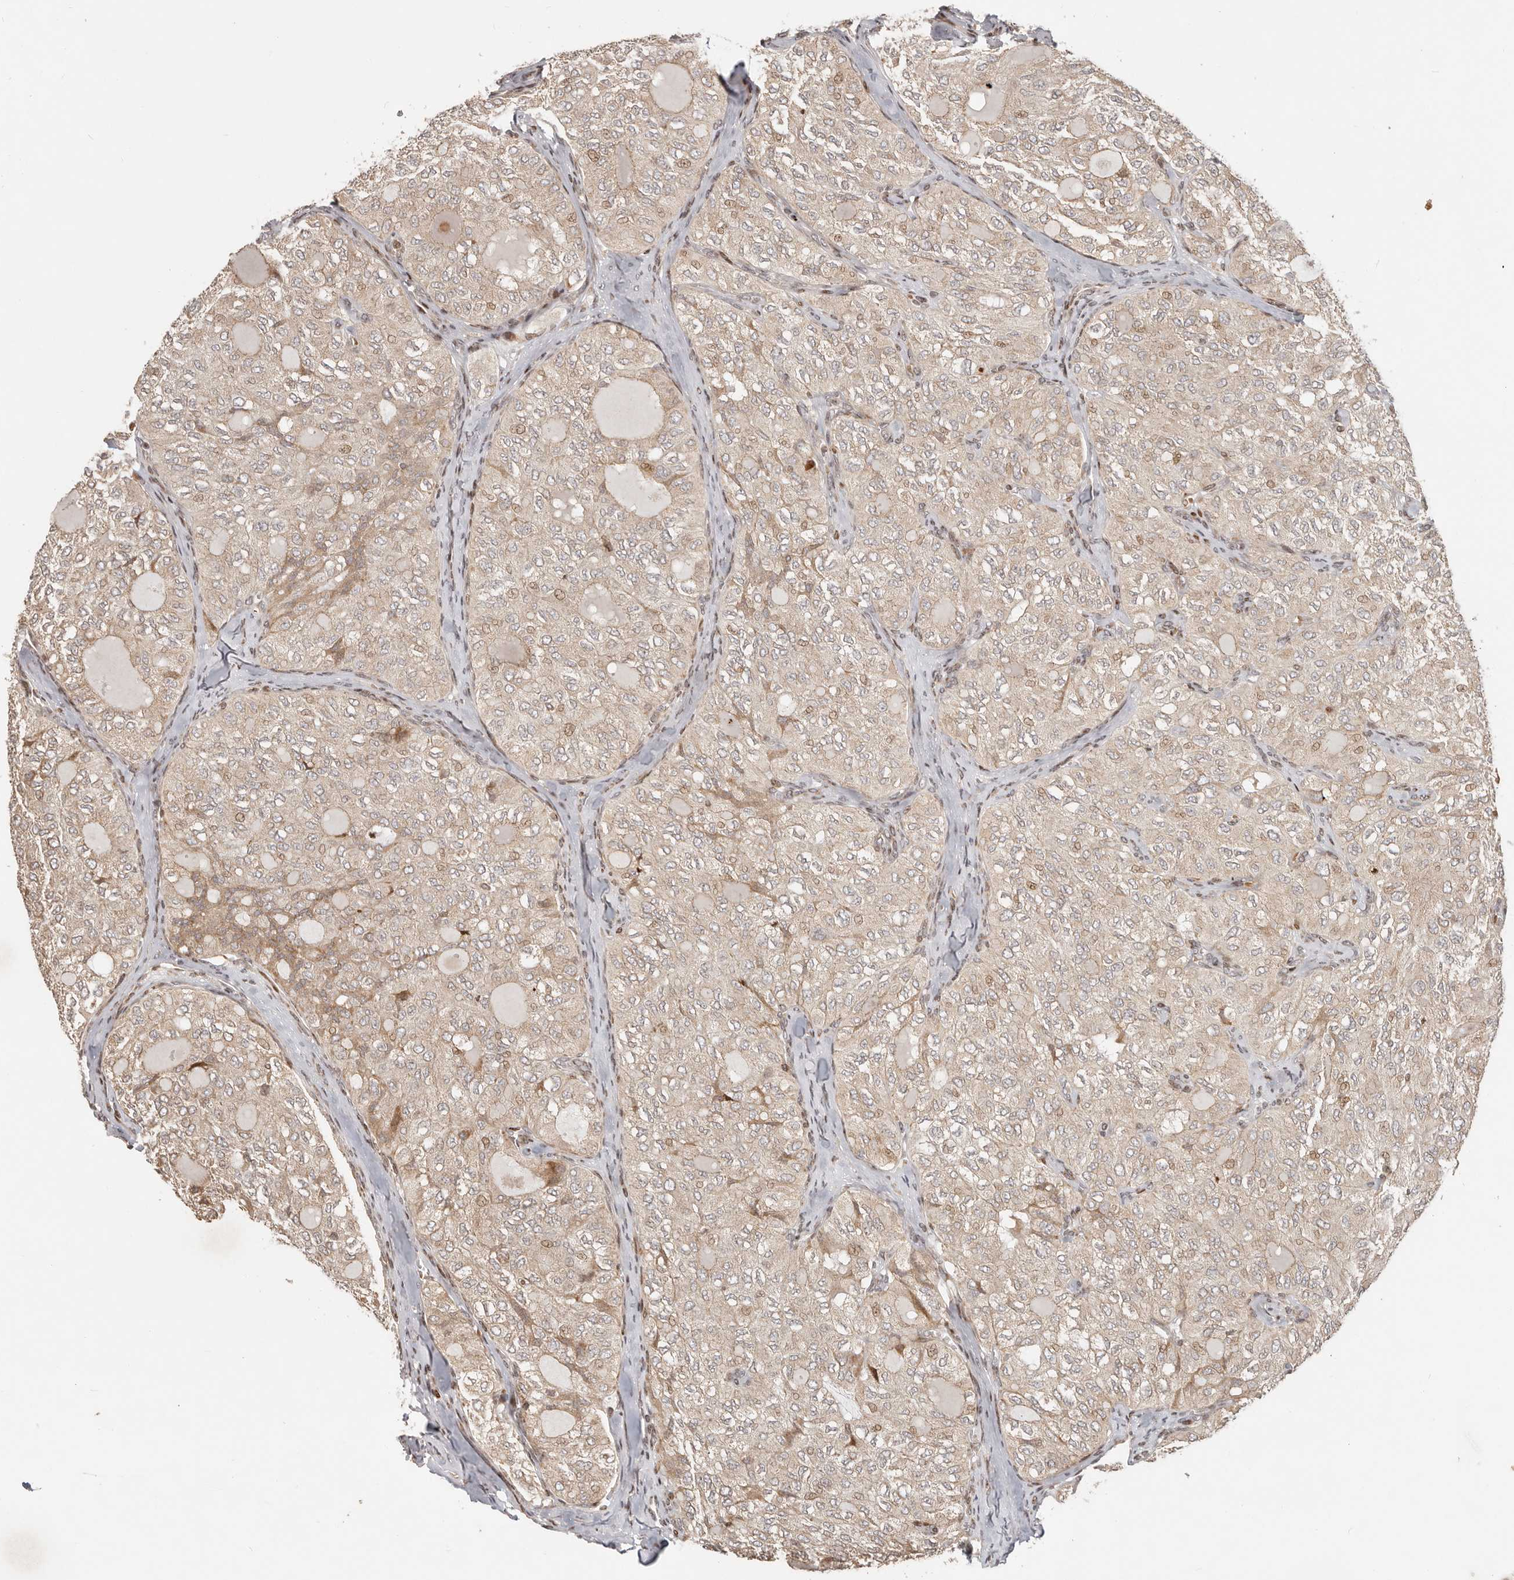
{"staining": {"intensity": "weak", "quantity": "25%-75%", "location": "cytoplasmic/membranous,nuclear"}, "tissue": "thyroid cancer", "cell_type": "Tumor cells", "image_type": "cancer", "snomed": [{"axis": "morphology", "description": "Follicular adenoma carcinoma, NOS"}, {"axis": "topography", "description": "Thyroid gland"}], "caption": "Immunohistochemical staining of thyroid follicular adenoma carcinoma reveals weak cytoplasmic/membranous and nuclear protein expression in approximately 25%-75% of tumor cells.", "gene": "TRIM4", "patient": {"sex": "male", "age": 75}}